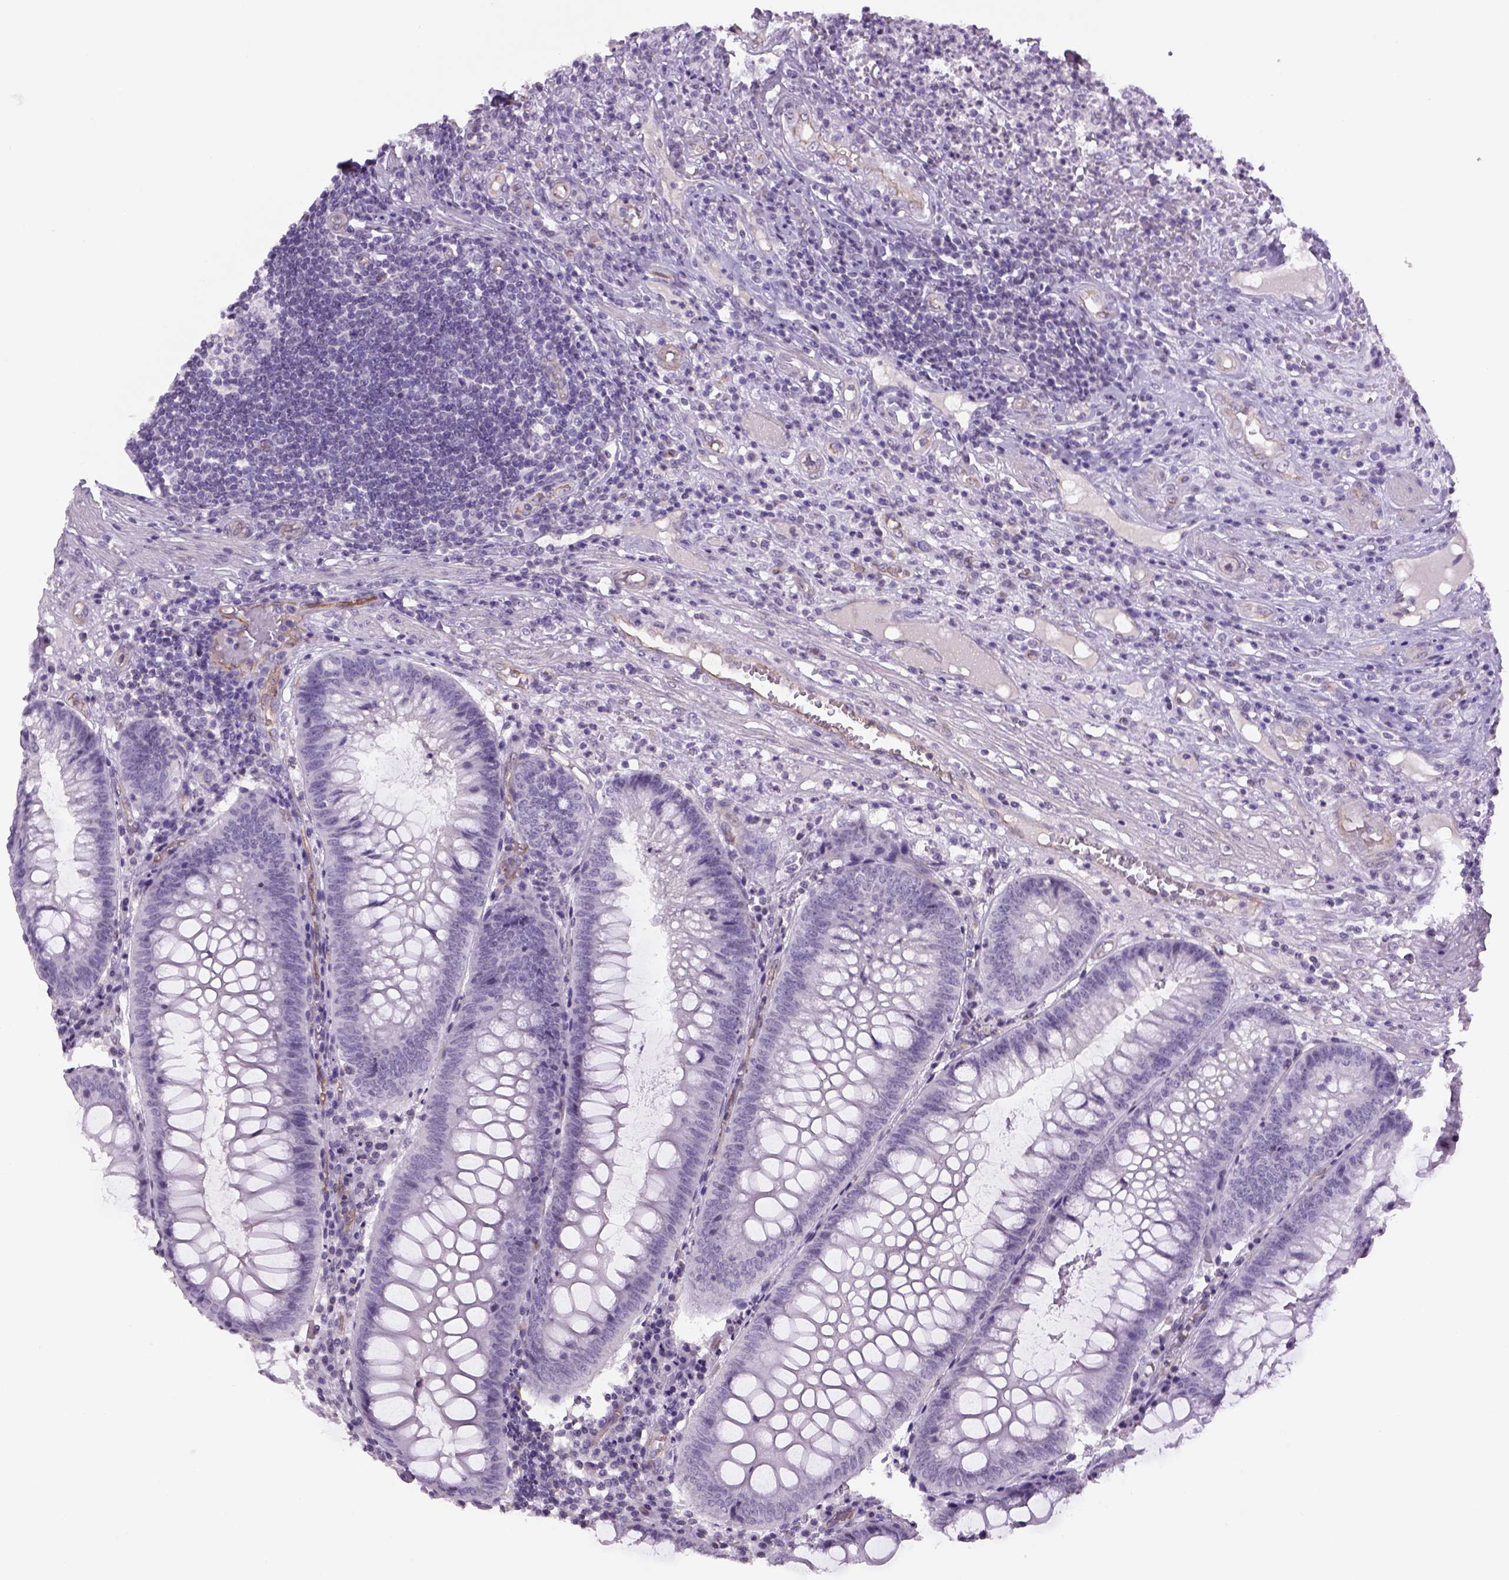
{"staining": {"intensity": "negative", "quantity": "none", "location": "none"}, "tissue": "appendix", "cell_type": "Glandular cells", "image_type": "normal", "snomed": [{"axis": "morphology", "description": "Normal tissue, NOS"}, {"axis": "morphology", "description": "Inflammation, NOS"}, {"axis": "topography", "description": "Appendix"}], "caption": "Protein analysis of unremarkable appendix demonstrates no significant staining in glandular cells.", "gene": "PRRT1", "patient": {"sex": "male", "age": 16}}